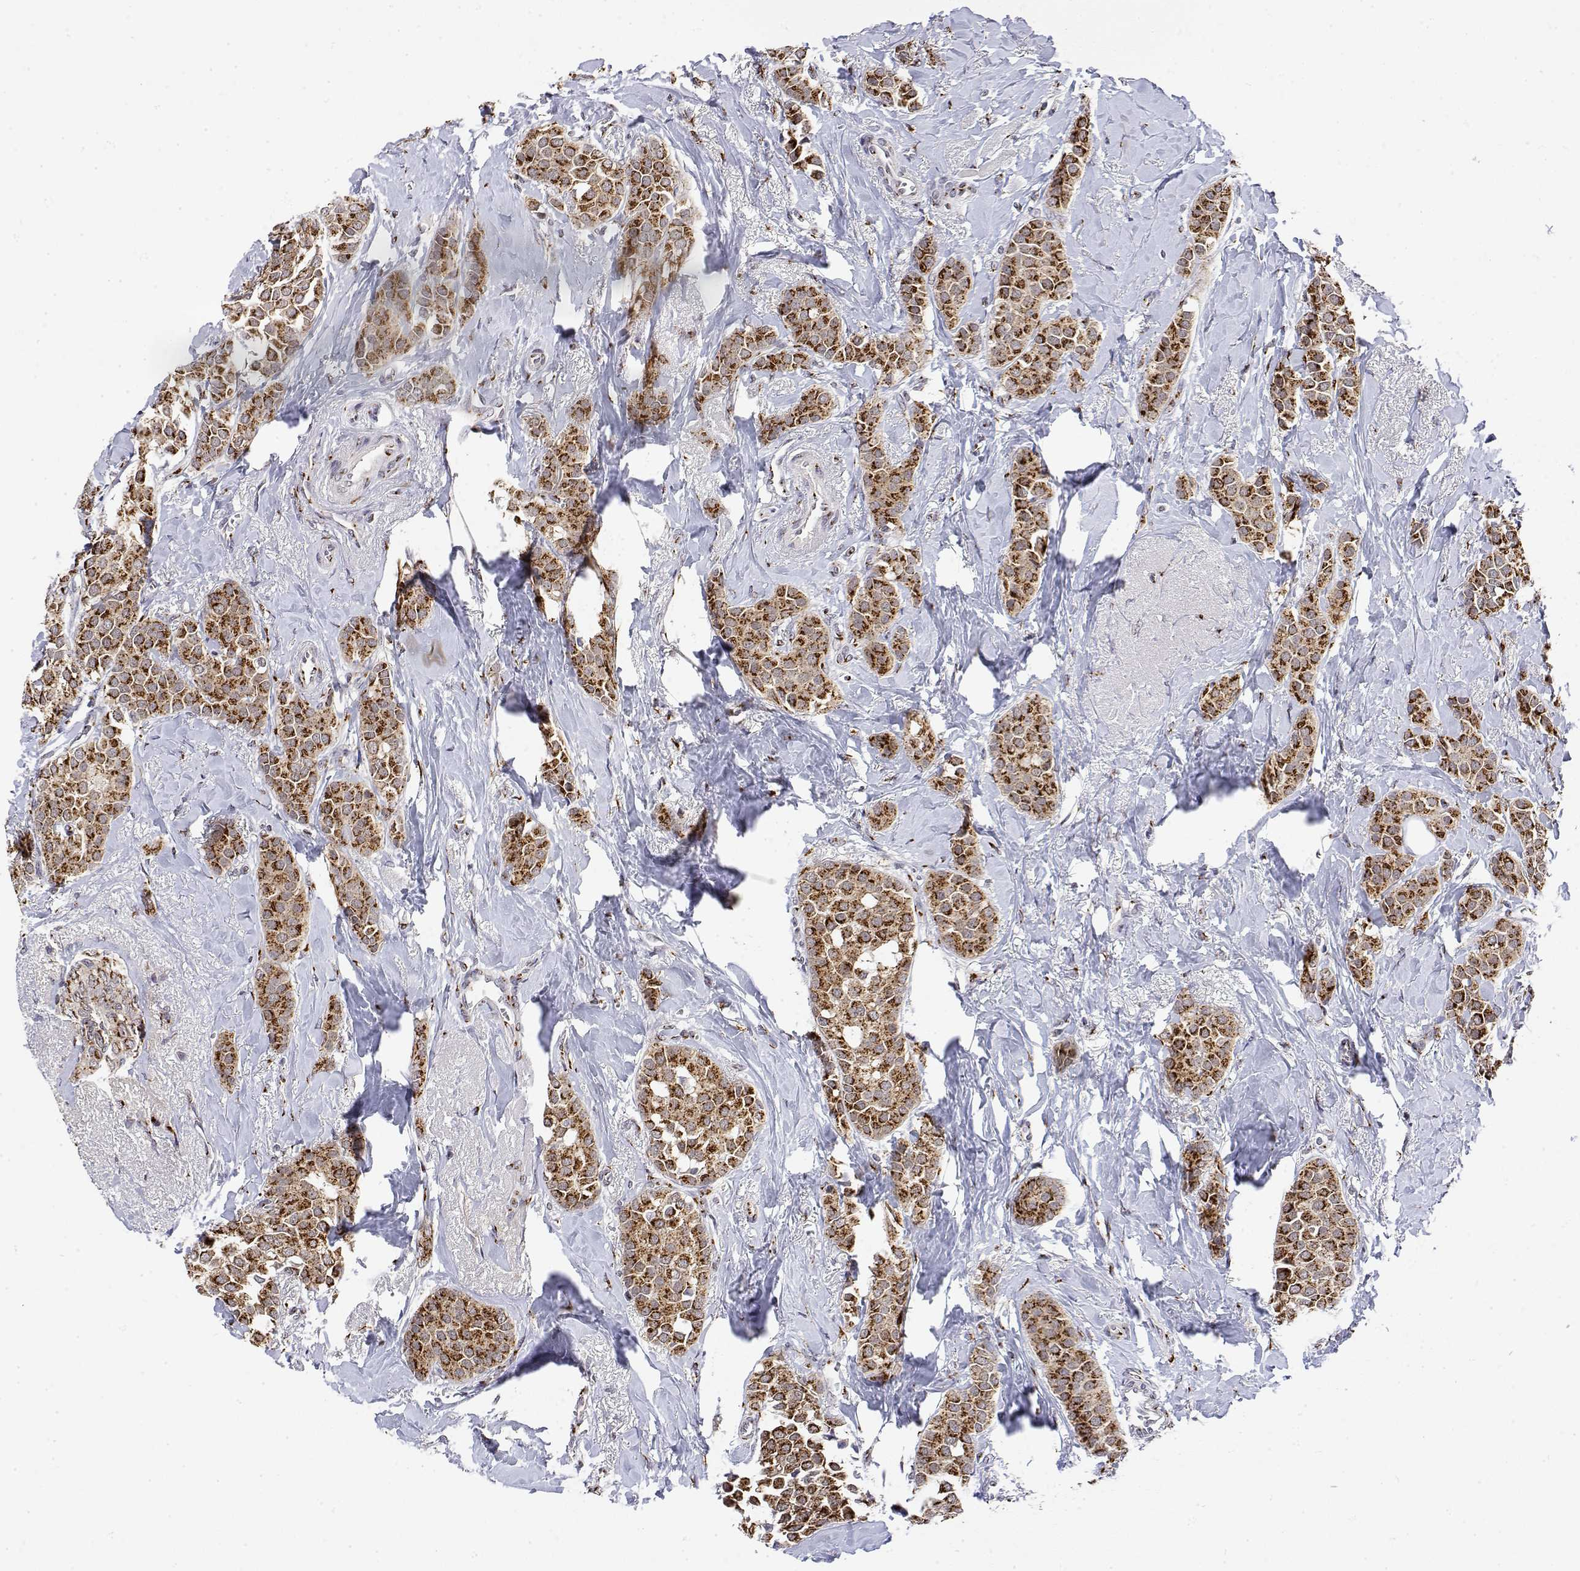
{"staining": {"intensity": "strong", "quantity": ">75%", "location": "cytoplasmic/membranous"}, "tissue": "breast cancer", "cell_type": "Tumor cells", "image_type": "cancer", "snomed": [{"axis": "morphology", "description": "Duct carcinoma"}, {"axis": "topography", "description": "Breast"}], "caption": "The histopathology image shows a brown stain indicating the presence of a protein in the cytoplasmic/membranous of tumor cells in breast cancer.", "gene": "YIPF3", "patient": {"sex": "female", "age": 79}}